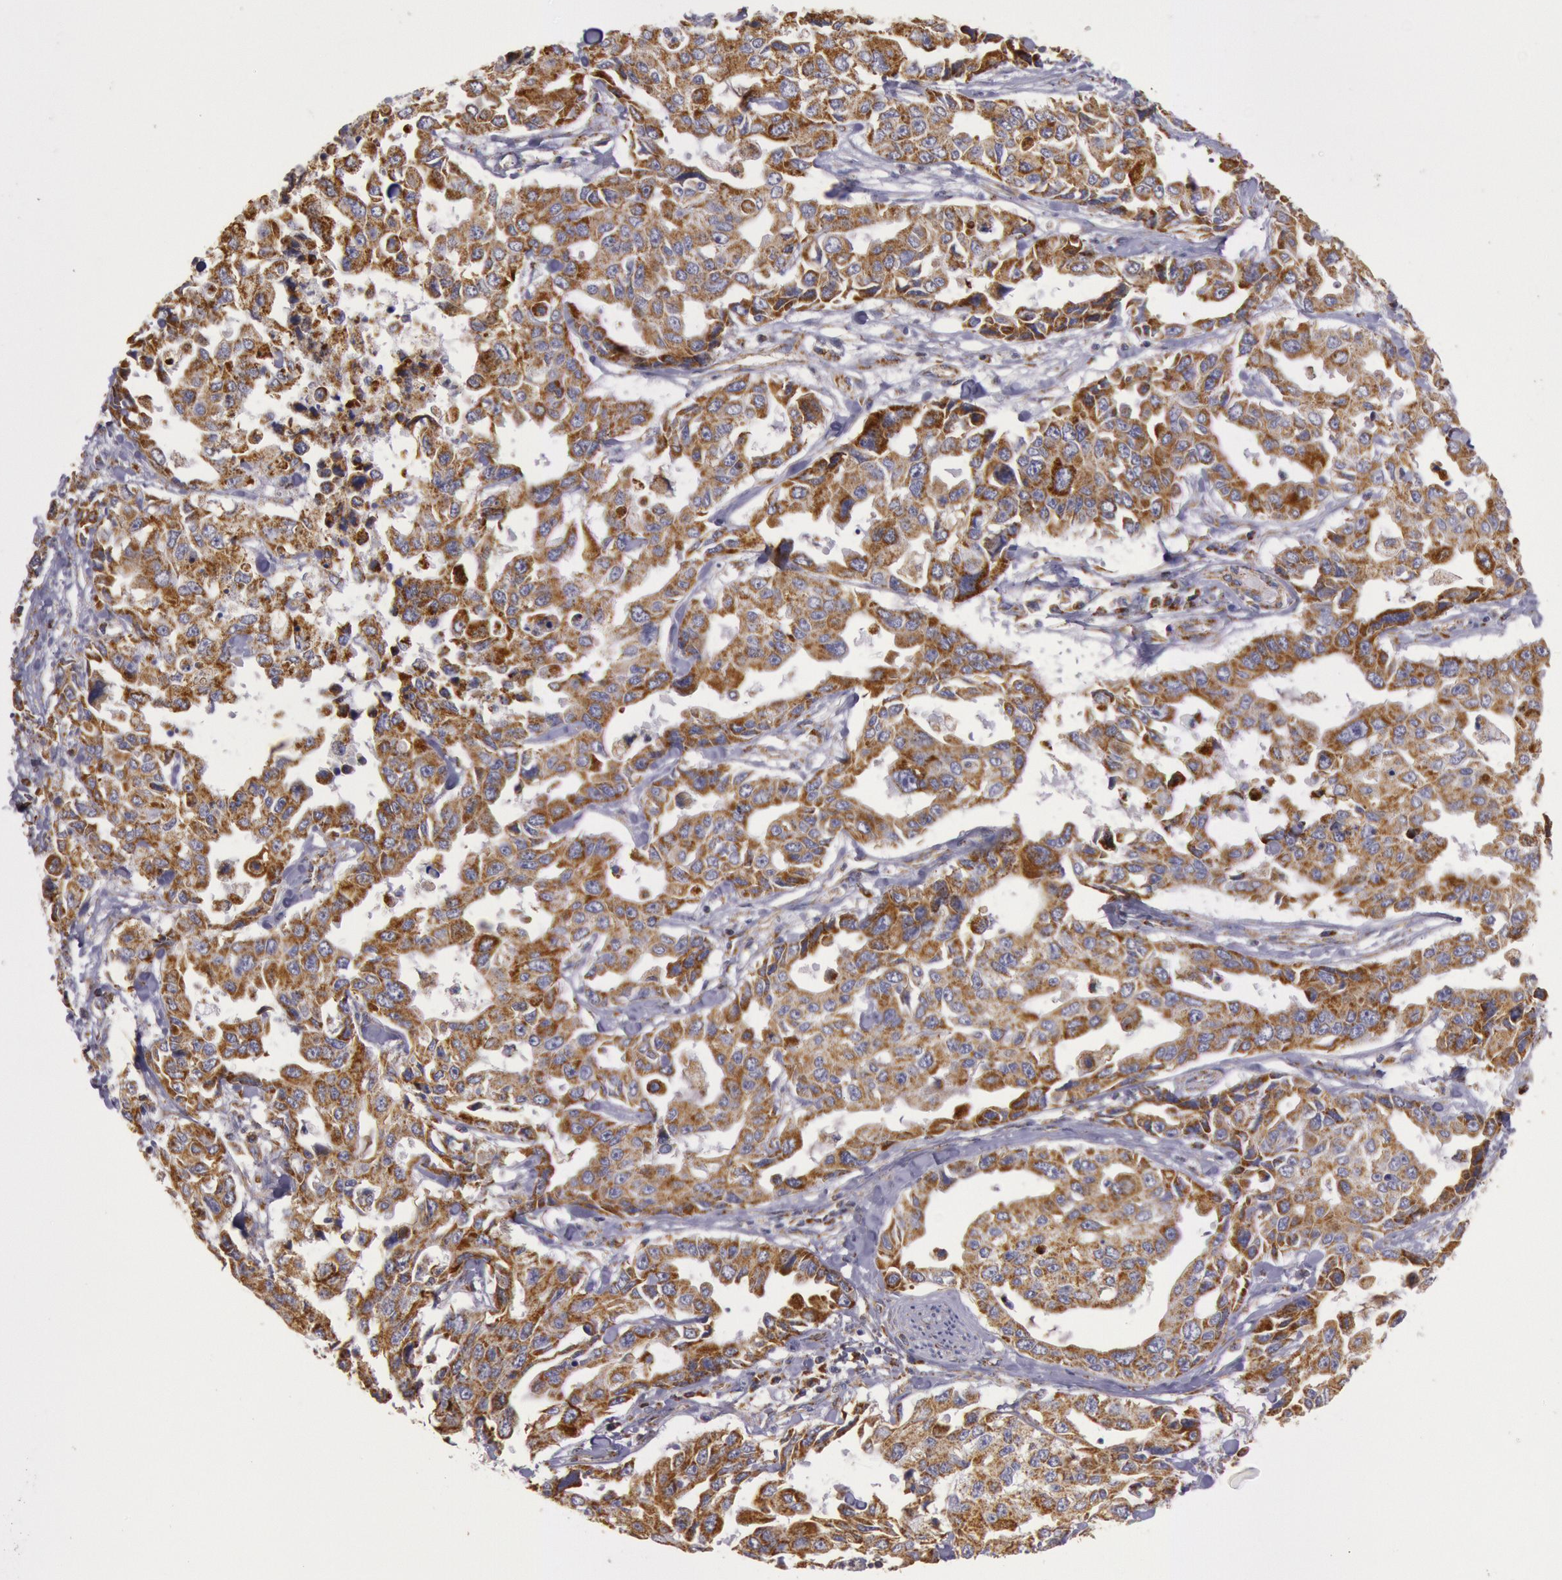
{"staining": {"intensity": "moderate", "quantity": ">75%", "location": "cytoplasmic/membranous"}, "tissue": "lung cancer", "cell_type": "Tumor cells", "image_type": "cancer", "snomed": [{"axis": "morphology", "description": "Adenocarcinoma, NOS"}, {"axis": "topography", "description": "Lung"}], "caption": "This is an image of immunohistochemistry staining of lung cancer (adenocarcinoma), which shows moderate expression in the cytoplasmic/membranous of tumor cells.", "gene": "CYC1", "patient": {"sex": "male", "age": 64}}